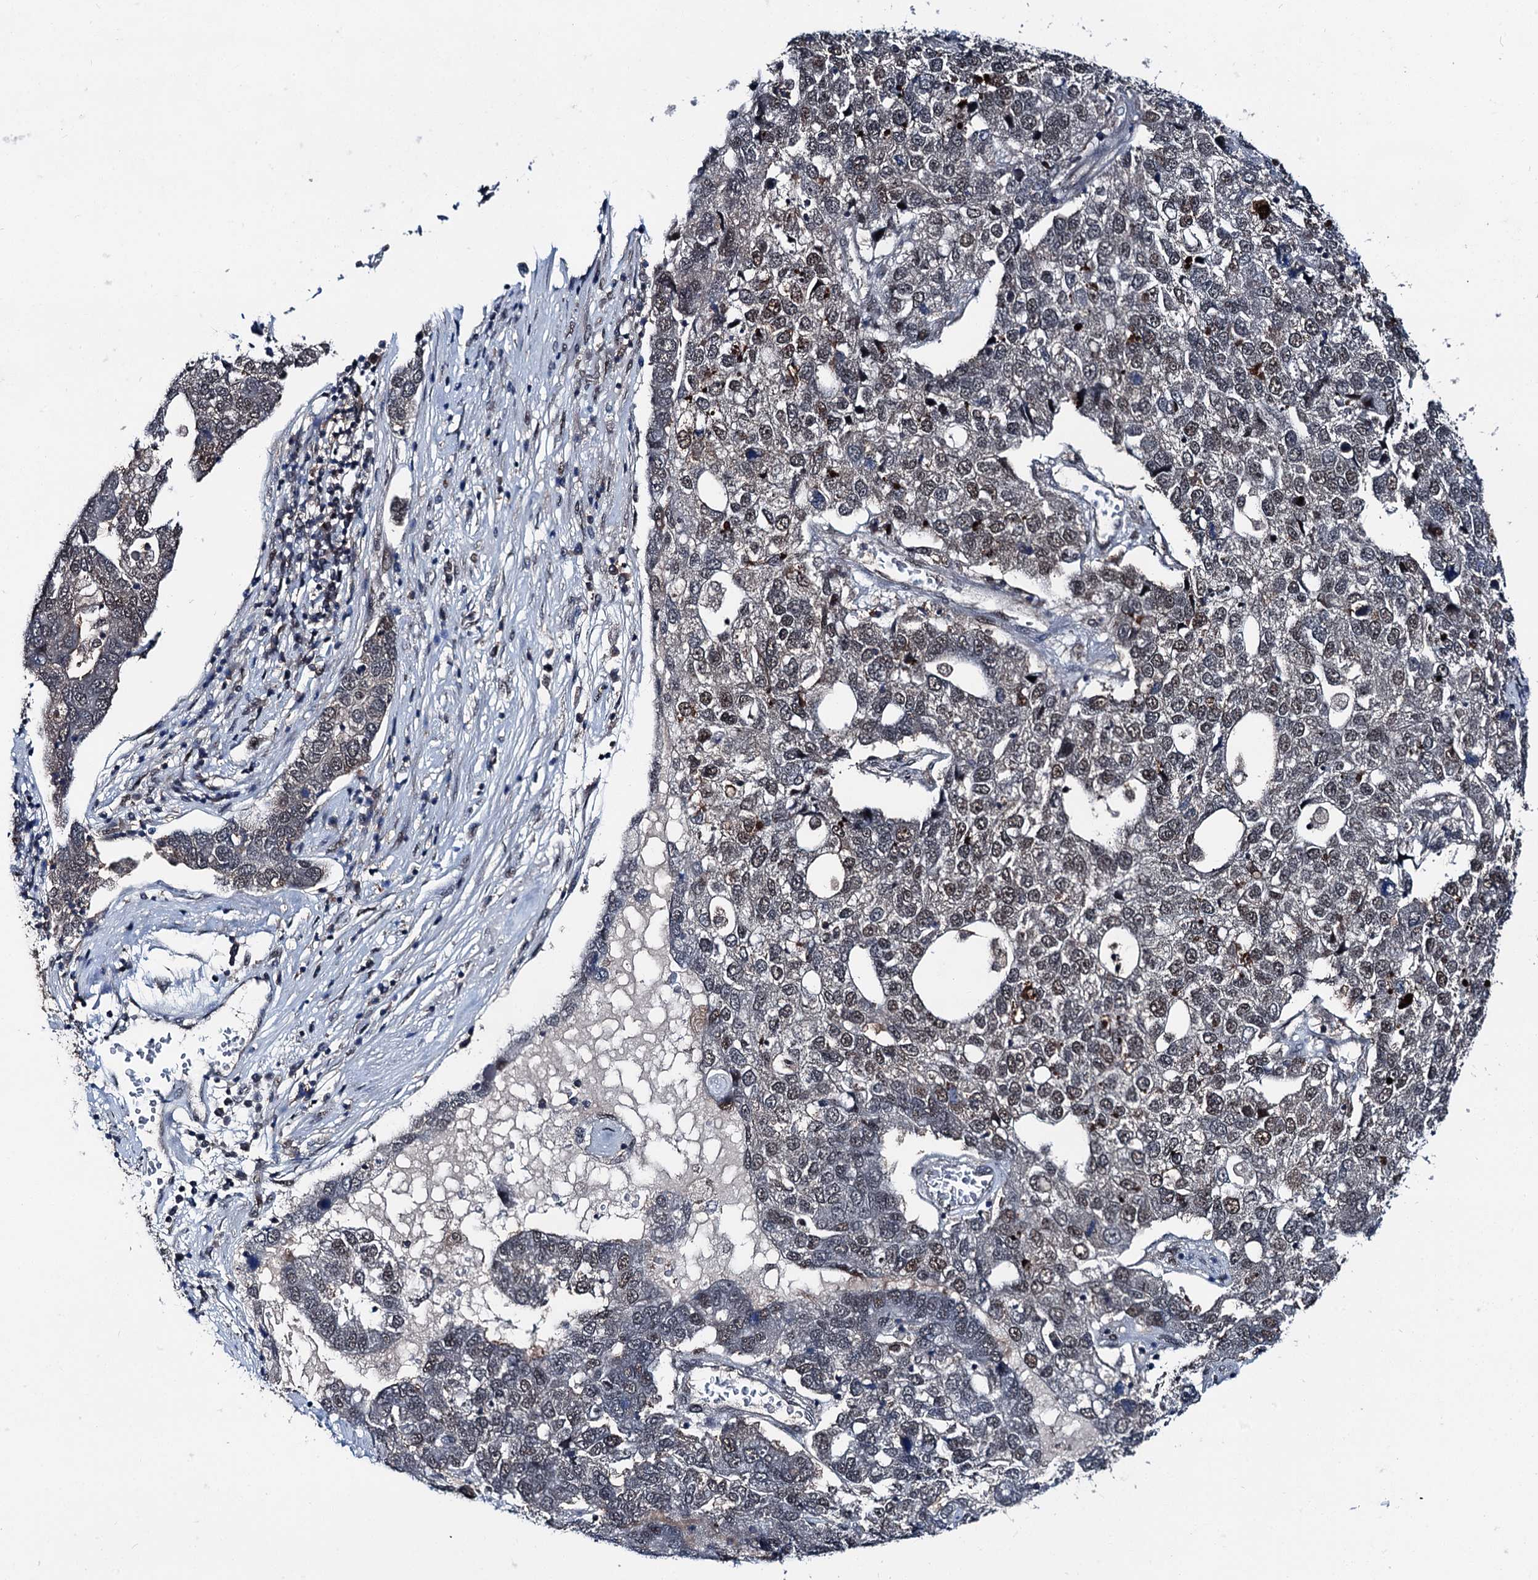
{"staining": {"intensity": "weak", "quantity": "25%-75%", "location": "nuclear"}, "tissue": "pancreatic cancer", "cell_type": "Tumor cells", "image_type": "cancer", "snomed": [{"axis": "morphology", "description": "Adenocarcinoma, NOS"}, {"axis": "topography", "description": "Pancreas"}], "caption": "Tumor cells show low levels of weak nuclear staining in approximately 25%-75% of cells in human adenocarcinoma (pancreatic).", "gene": "PSMD13", "patient": {"sex": "female", "age": 61}}